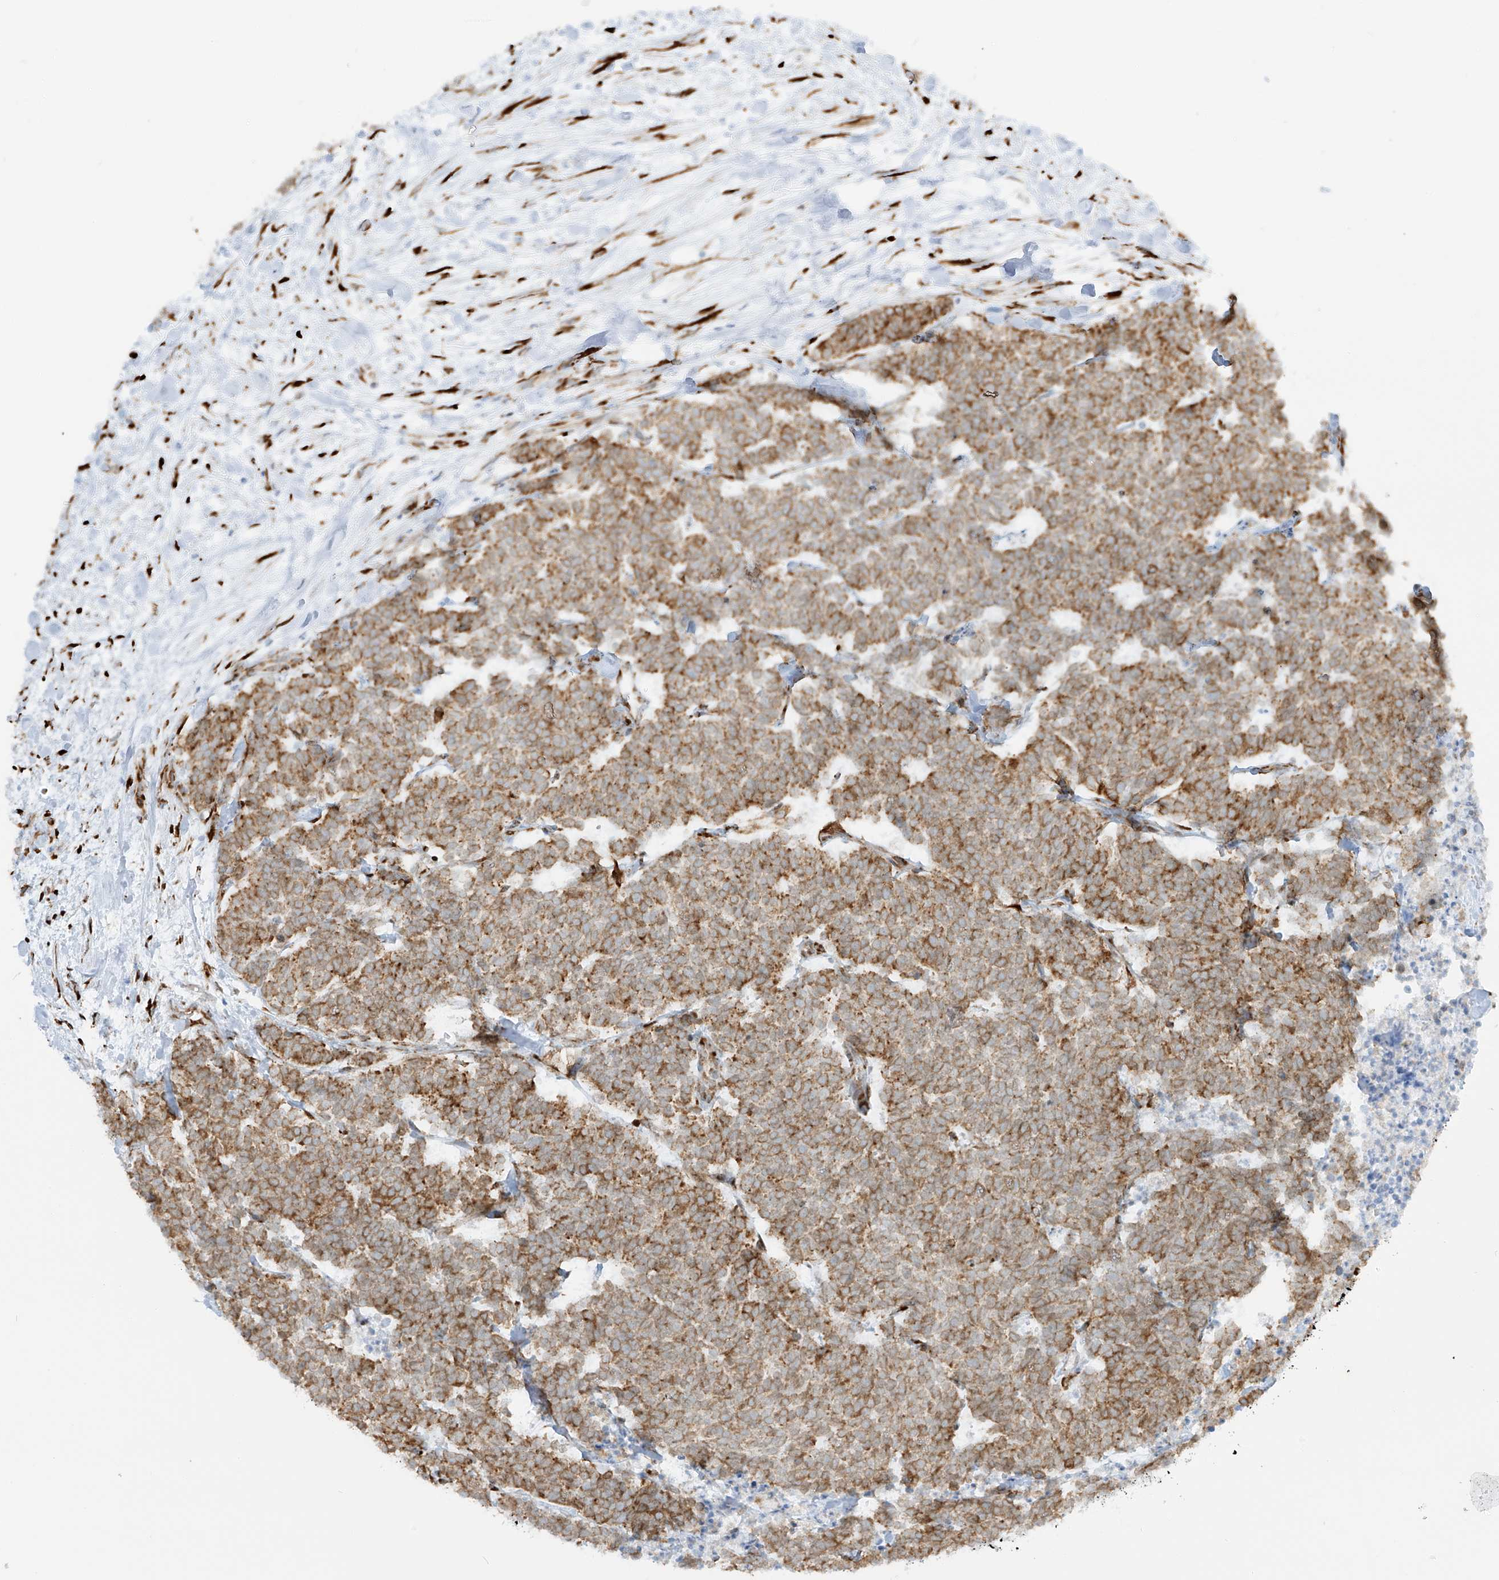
{"staining": {"intensity": "strong", "quantity": ">75%", "location": "cytoplasmic/membranous"}, "tissue": "carcinoid", "cell_type": "Tumor cells", "image_type": "cancer", "snomed": [{"axis": "morphology", "description": "Carcinoma, NOS"}, {"axis": "morphology", "description": "Carcinoid, malignant, NOS"}, {"axis": "topography", "description": "Urinary bladder"}], "caption": "Immunohistochemical staining of carcinoid exhibits high levels of strong cytoplasmic/membranous protein staining in approximately >75% of tumor cells. (brown staining indicates protein expression, while blue staining denotes nuclei).", "gene": "LRRC59", "patient": {"sex": "male", "age": 57}}